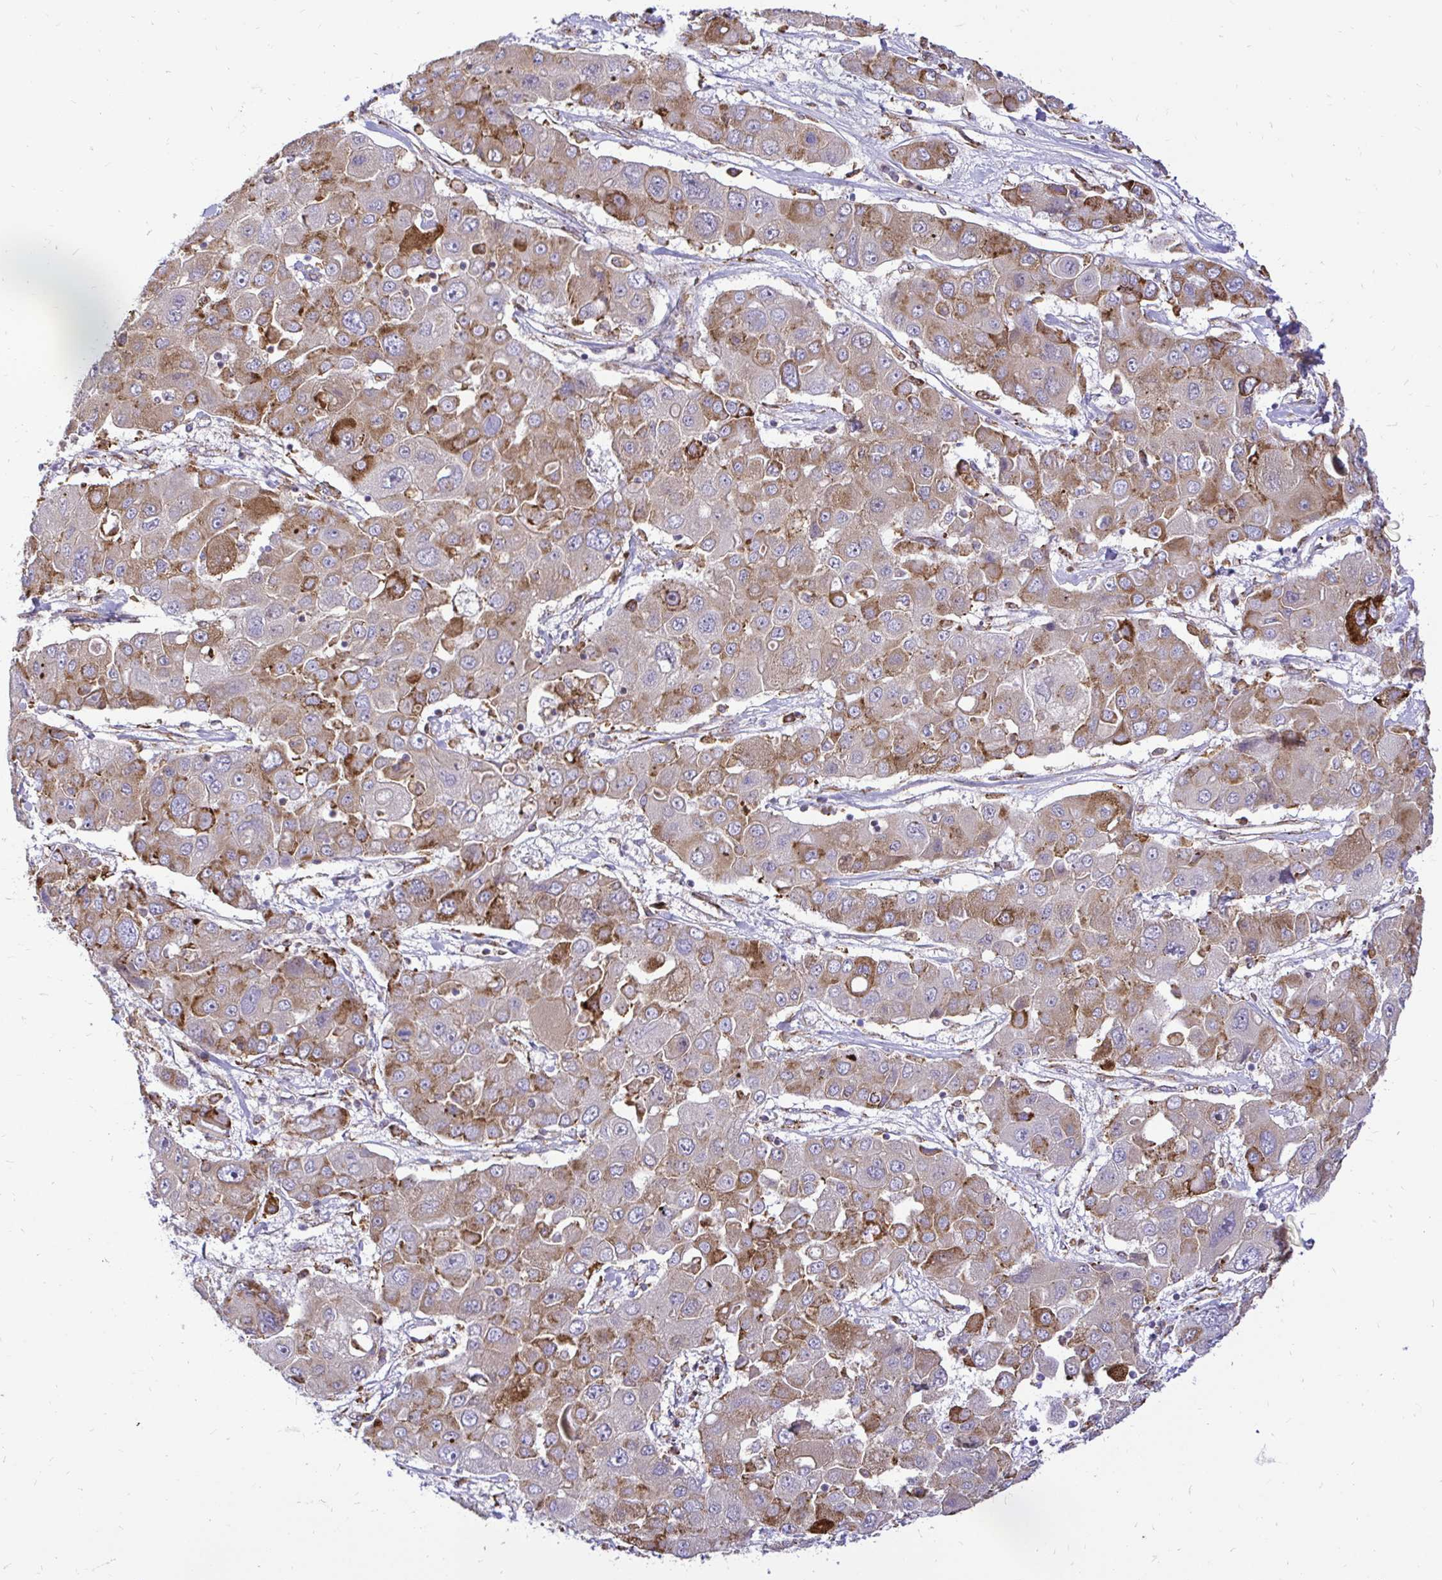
{"staining": {"intensity": "moderate", "quantity": "25%-75%", "location": "cytoplasmic/membranous"}, "tissue": "liver cancer", "cell_type": "Tumor cells", "image_type": "cancer", "snomed": [{"axis": "morphology", "description": "Cholangiocarcinoma"}, {"axis": "topography", "description": "Liver"}], "caption": "About 25%-75% of tumor cells in human liver cancer demonstrate moderate cytoplasmic/membranous protein staining as visualized by brown immunohistochemical staining.", "gene": "NAALAD2", "patient": {"sex": "male", "age": 67}}